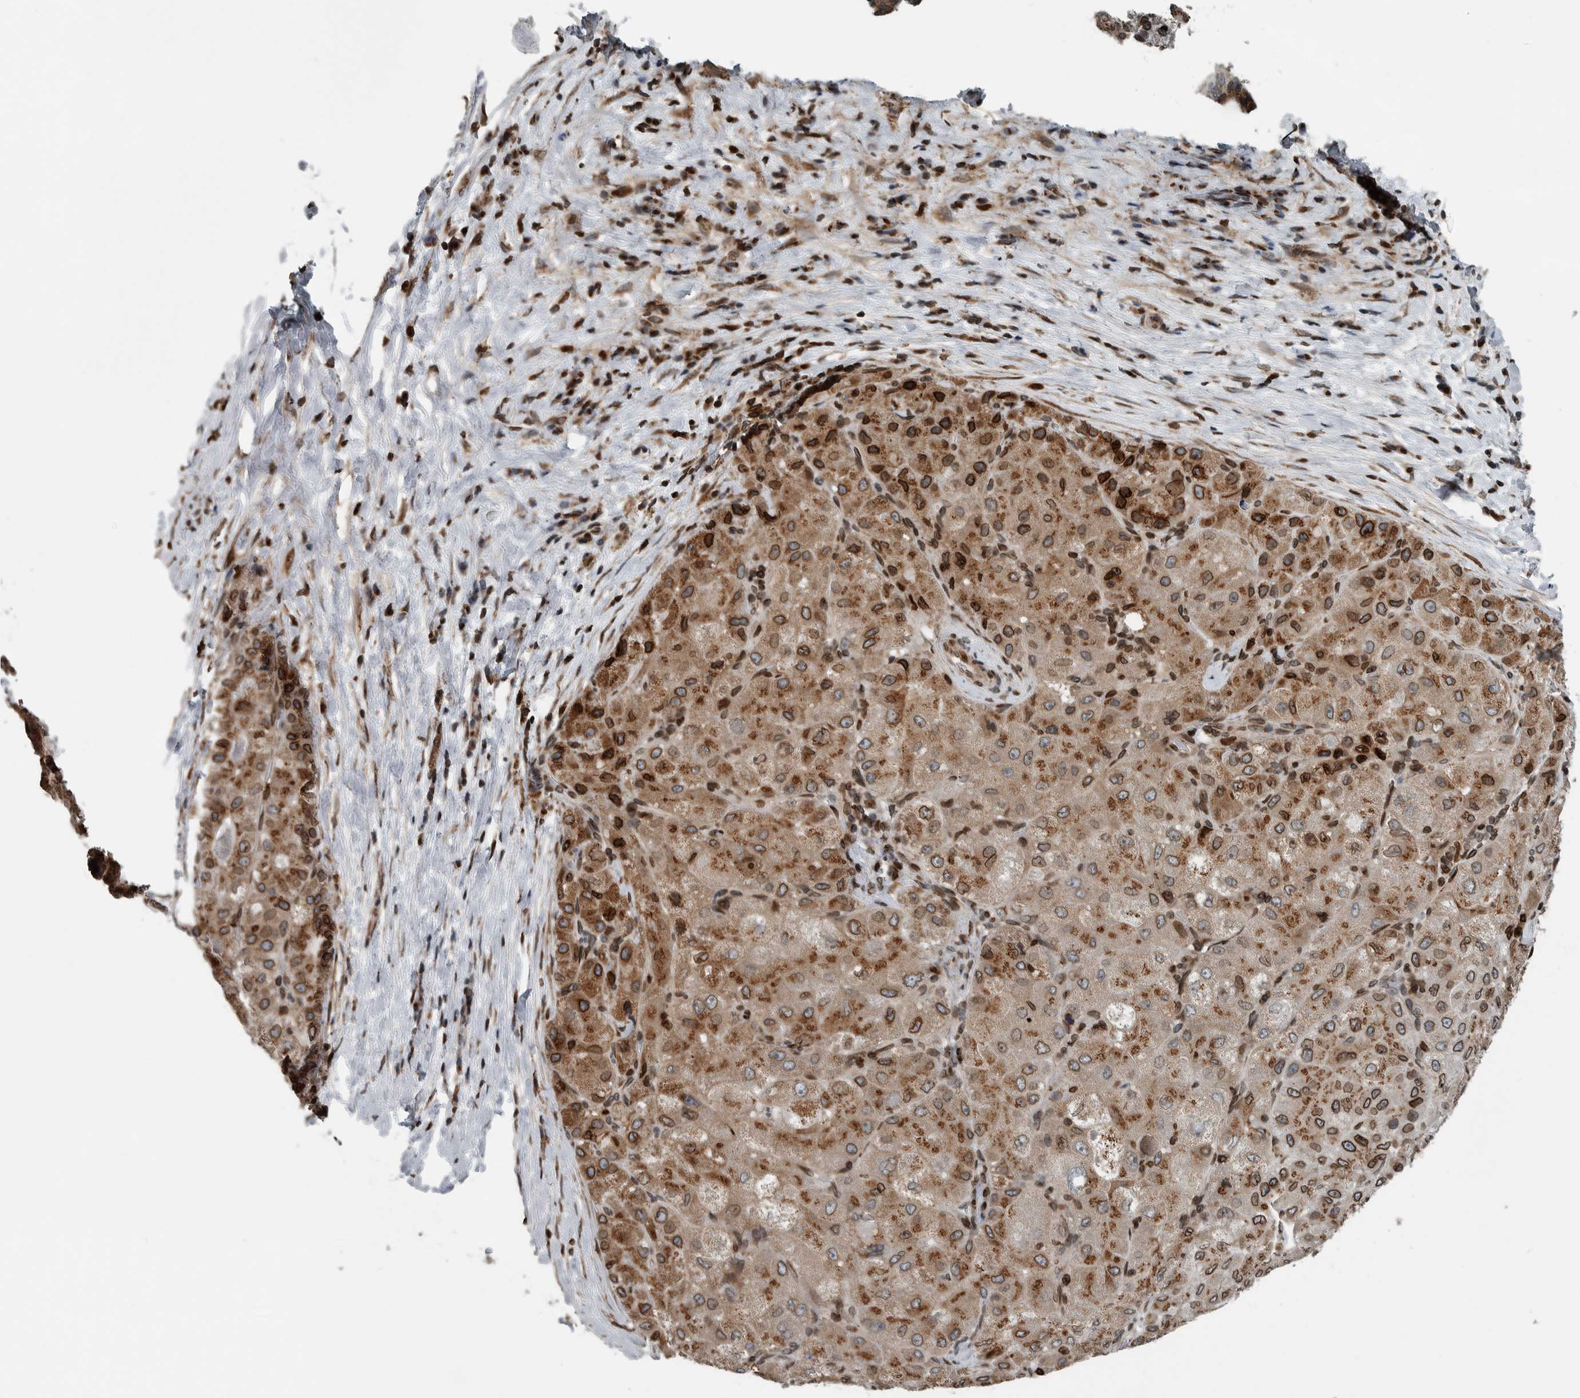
{"staining": {"intensity": "moderate", "quantity": ">75%", "location": "cytoplasmic/membranous,nuclear"}, "tissue": "liver cancer", "cell_type": "Tumor cells", "image_type": "cancer", "snomed": [{"axis": "morphology", "description": "Carcinoma, Hepatocellular, NOS"}, {"axis": "topography", "description": "Liver"}], "caption": "Immunohistochemical staining of liver cancer demonstrates medium levels of moderate cytoplasmic/membranous and nuclear staining in about >75% of tumor cells.", "gene": "FAM135B", "patient": {"sex": "male", "age": 80}}